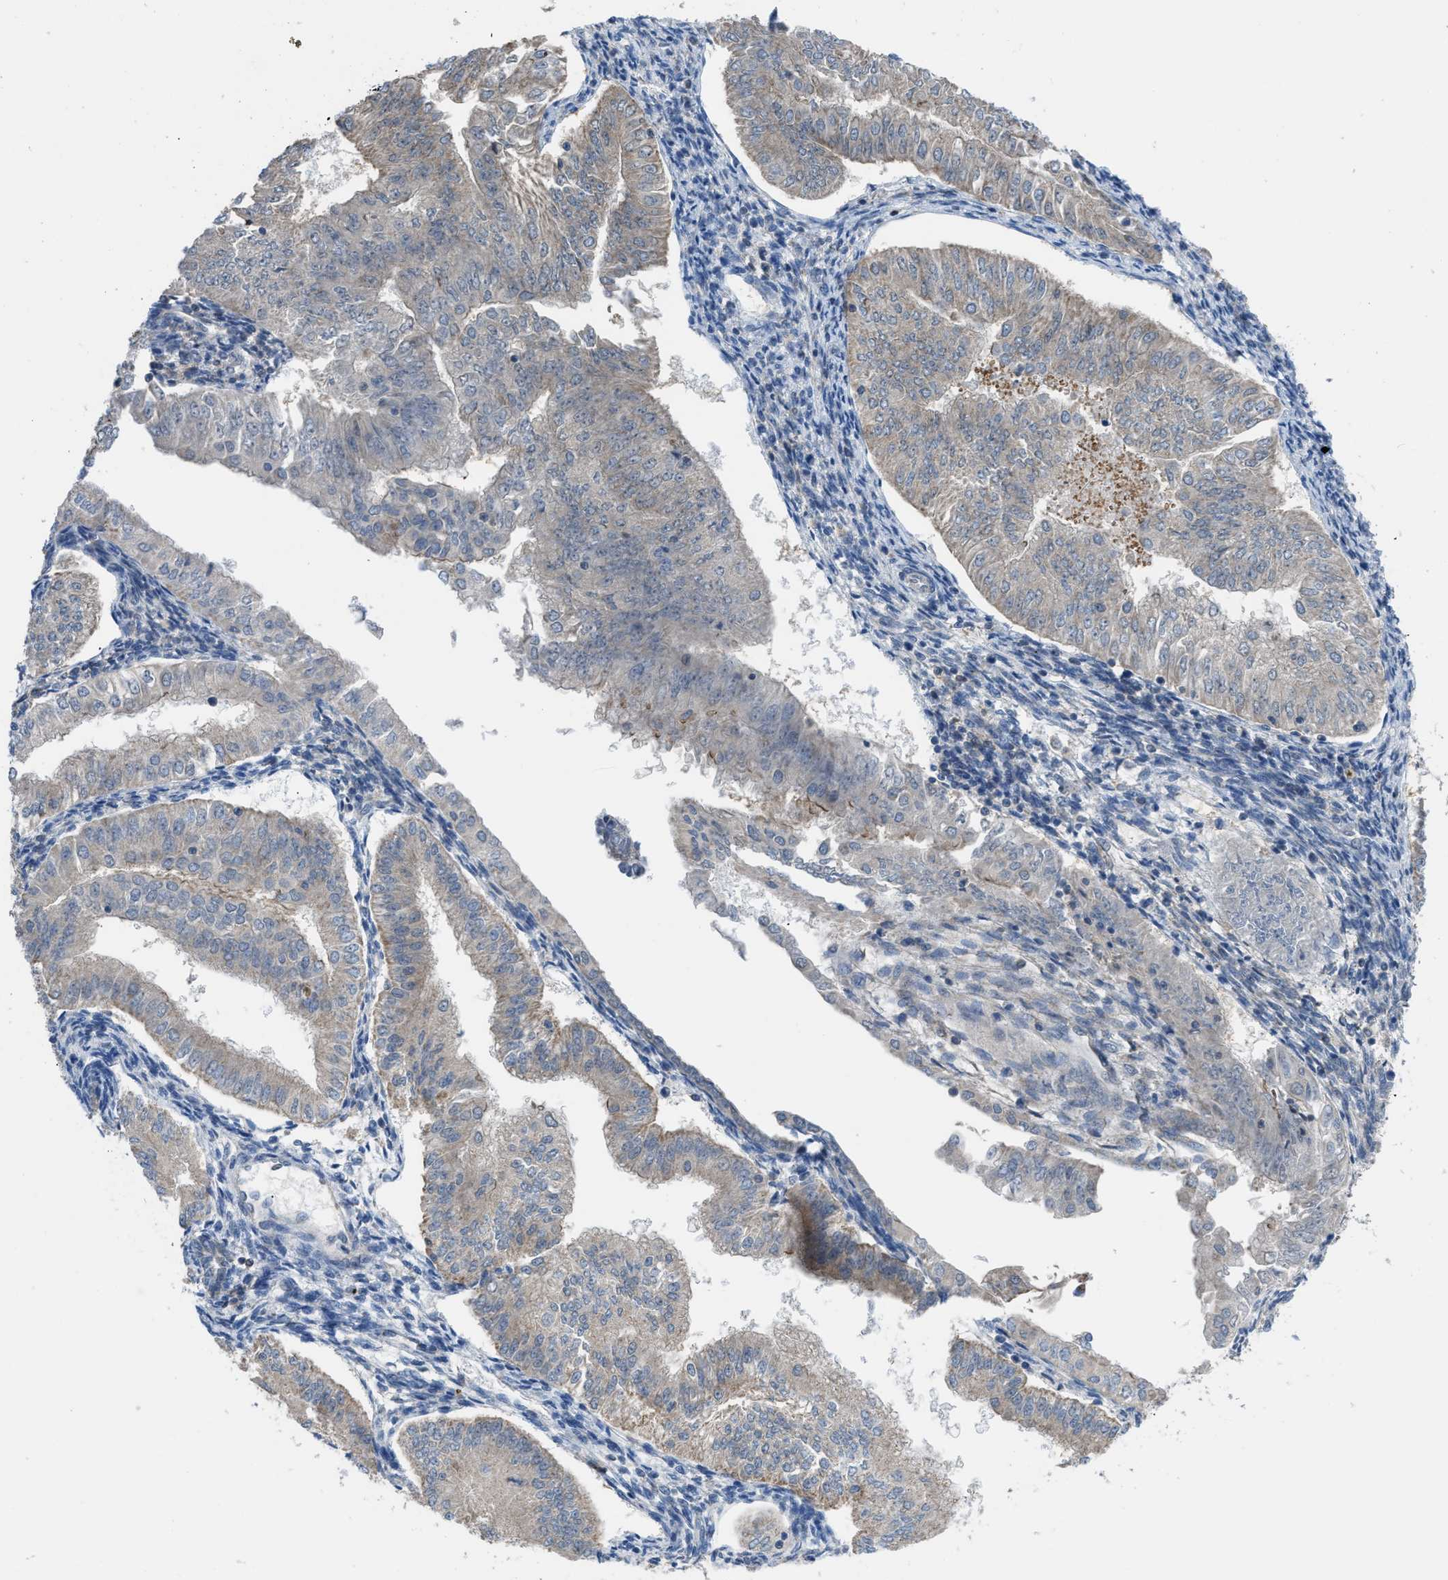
{"staining": {"intensity": "moderate", "quantity": "25%-75%", "location": "cytoplasmic/membranous"}, "tissue": "endometrial cancer", "cell_type": "Tumor cells", "image_type": "cancer", "snomed": [{"axis": "morphology", "description": "Normal tissue, NOS"}, {"axis": "morphology", "description": "Adenocarcinoma, NOS"}, {"axis": "topography", "description": "Endometrium"}], "caption": "This histopathology image shows IHC staining of endometrial cancer (adenocarcinoma), with medium moderate cytoplasmic/membranous staining in approximately 25%-75% of tumor cells.", "gene": "ETFB", "patient": {"sex": "female", "age": 53}}